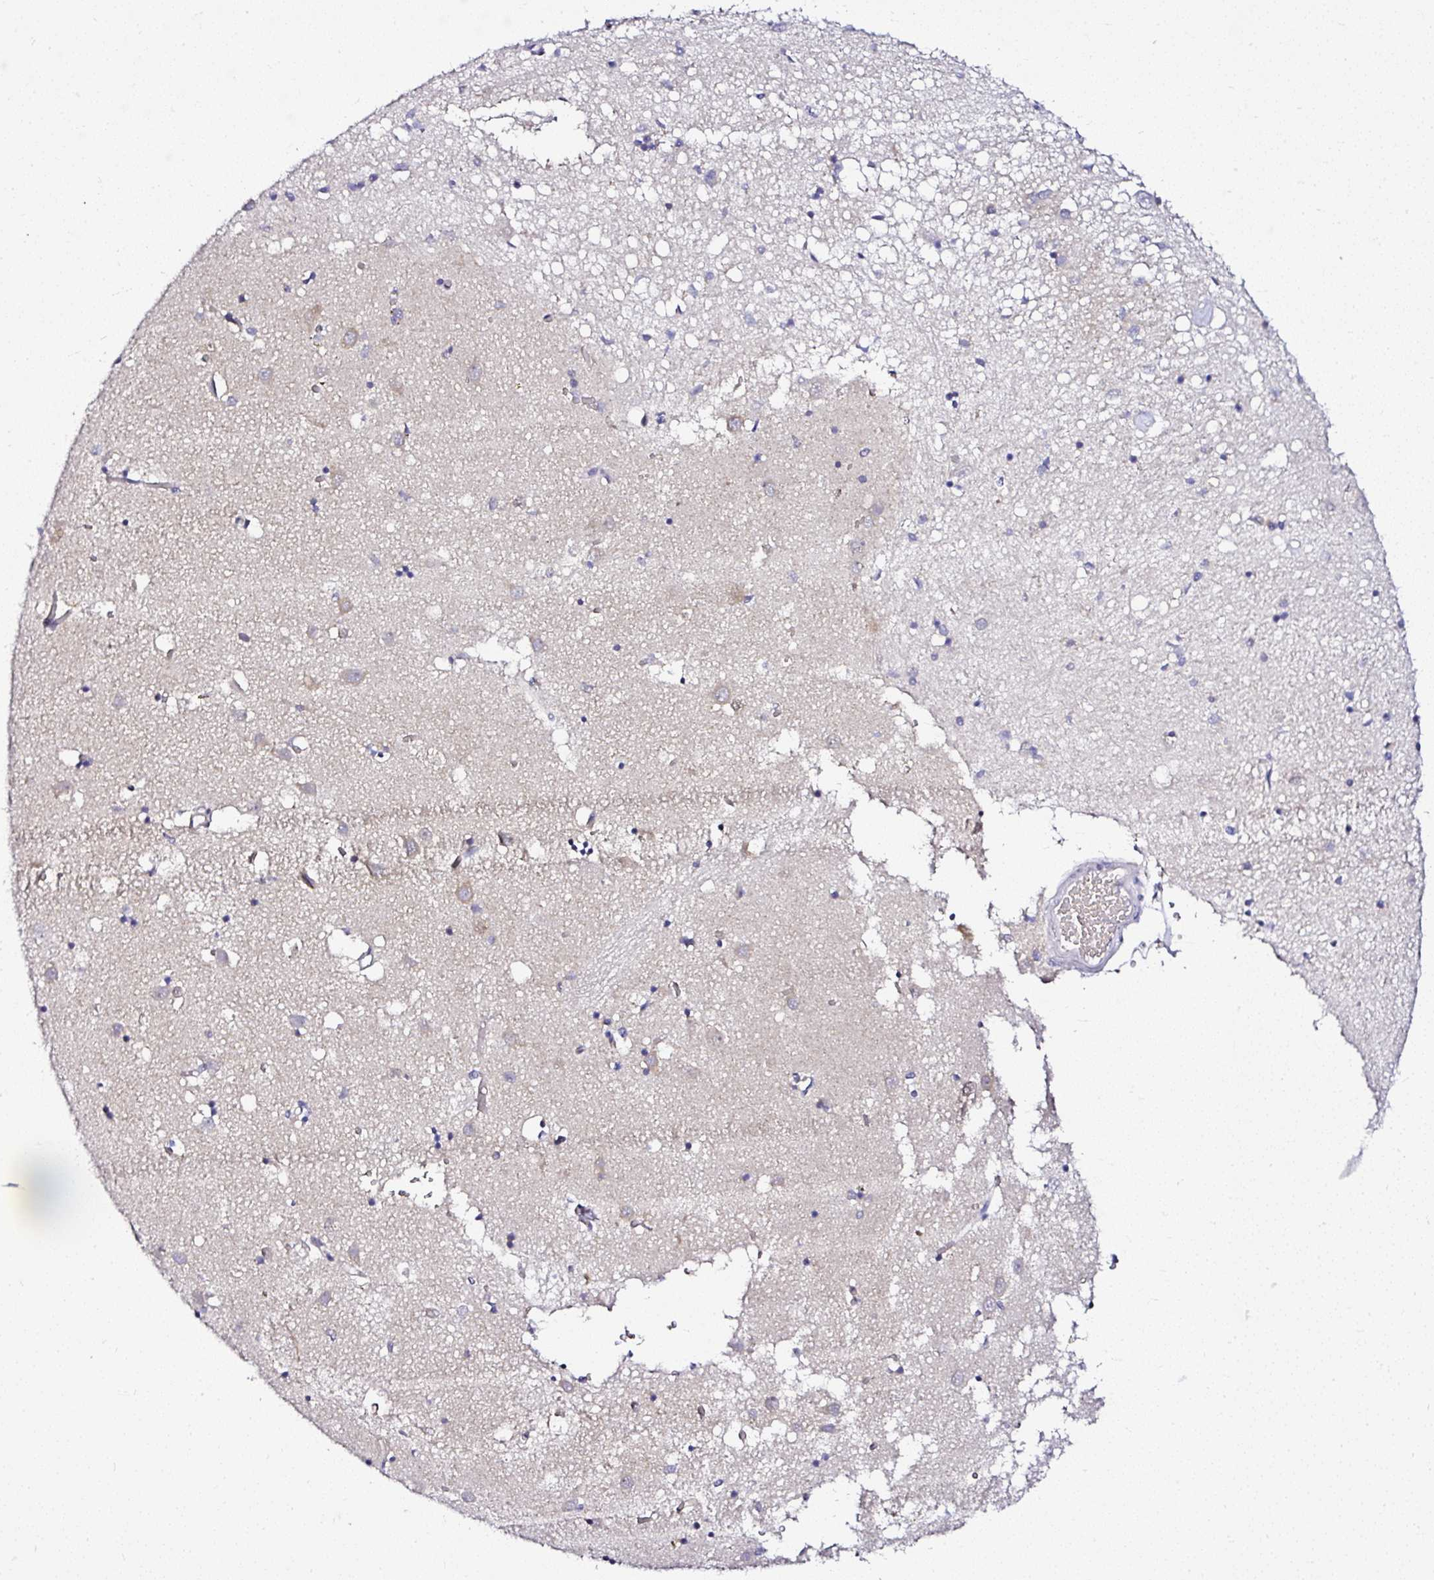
{"staining": {"intensity": "negative", "quantity": "none", "location": "none"}, "tissue": "caudate", "cell_type": "Glial cells", "image_type": "normal", "snomed": [{"axis": "morphology", "description": "Normal tissue, NOS"}, {"axis": "topography", "description": "Lateral ventricle wall"}], "caption": "DAB (3,3'-diaminobenzidine) immunohistochemical staining of unremarkable caudate exhibits no significant staining in glial cells.", "gene": "DEPDC5", "patient": {"sex": "male", "age": 70}}